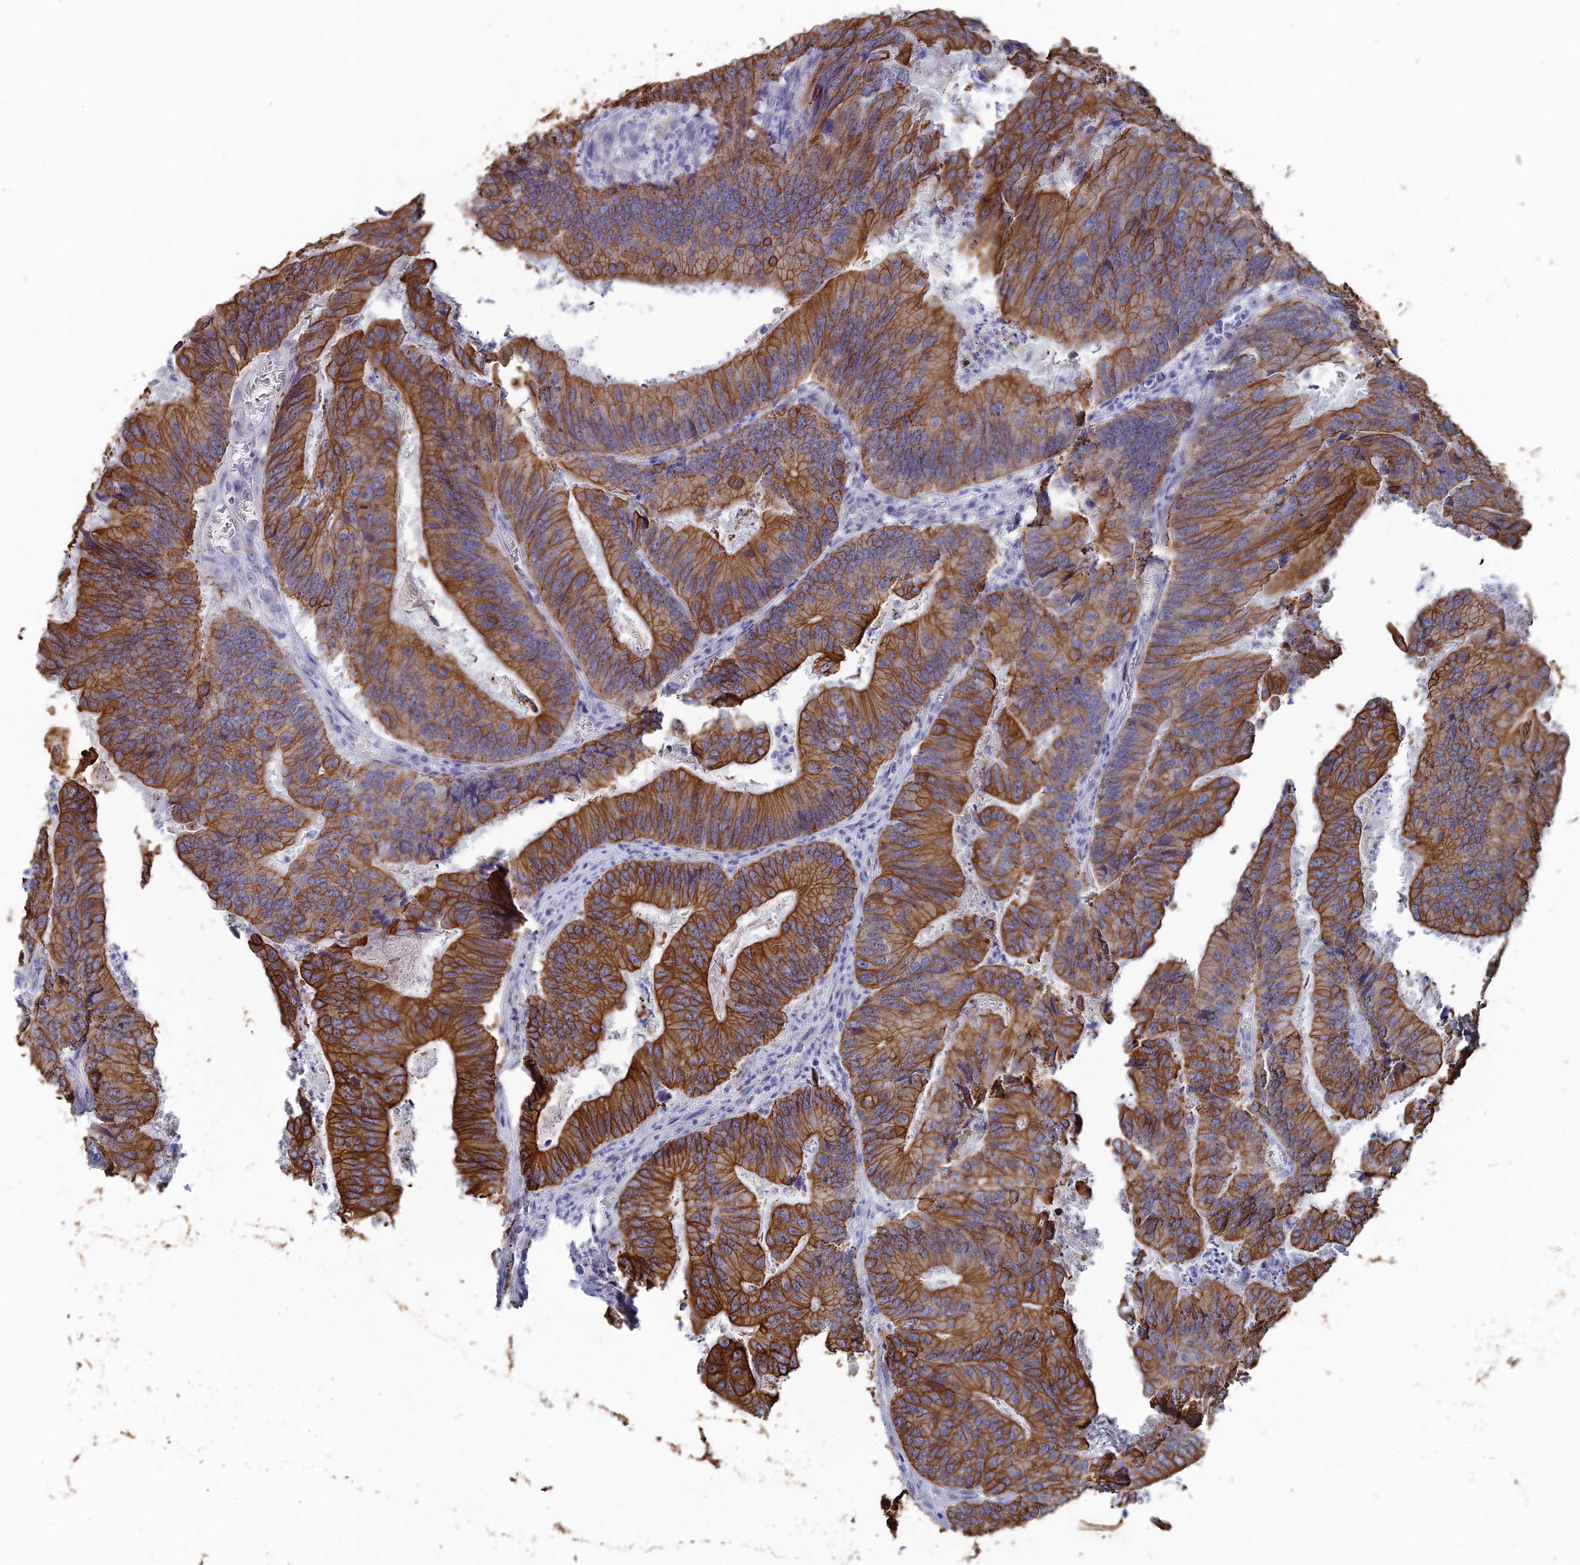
{"staining": {"intensity": "strong", "quantity": ">75%", "location": "cytoplasmic/membranous"}, "tissue": "colorectal cancer", "cell_type": "Tumor cells", "image_type": "cancer", "snomed": [{"axis": "morphology", "description": "Adenocarcinoma, NOS"}, {"axis": "topography", "description": "Colon"}], "caption": "Immunohistochemical staining of colorectal cancer (adenocarcinoma) shows strong cytoplasmic/membranous protein staining in approximately >75% of tumor cells.", "gene": "SRFBP1", "patient": {"sex": "female", "age": 67}}